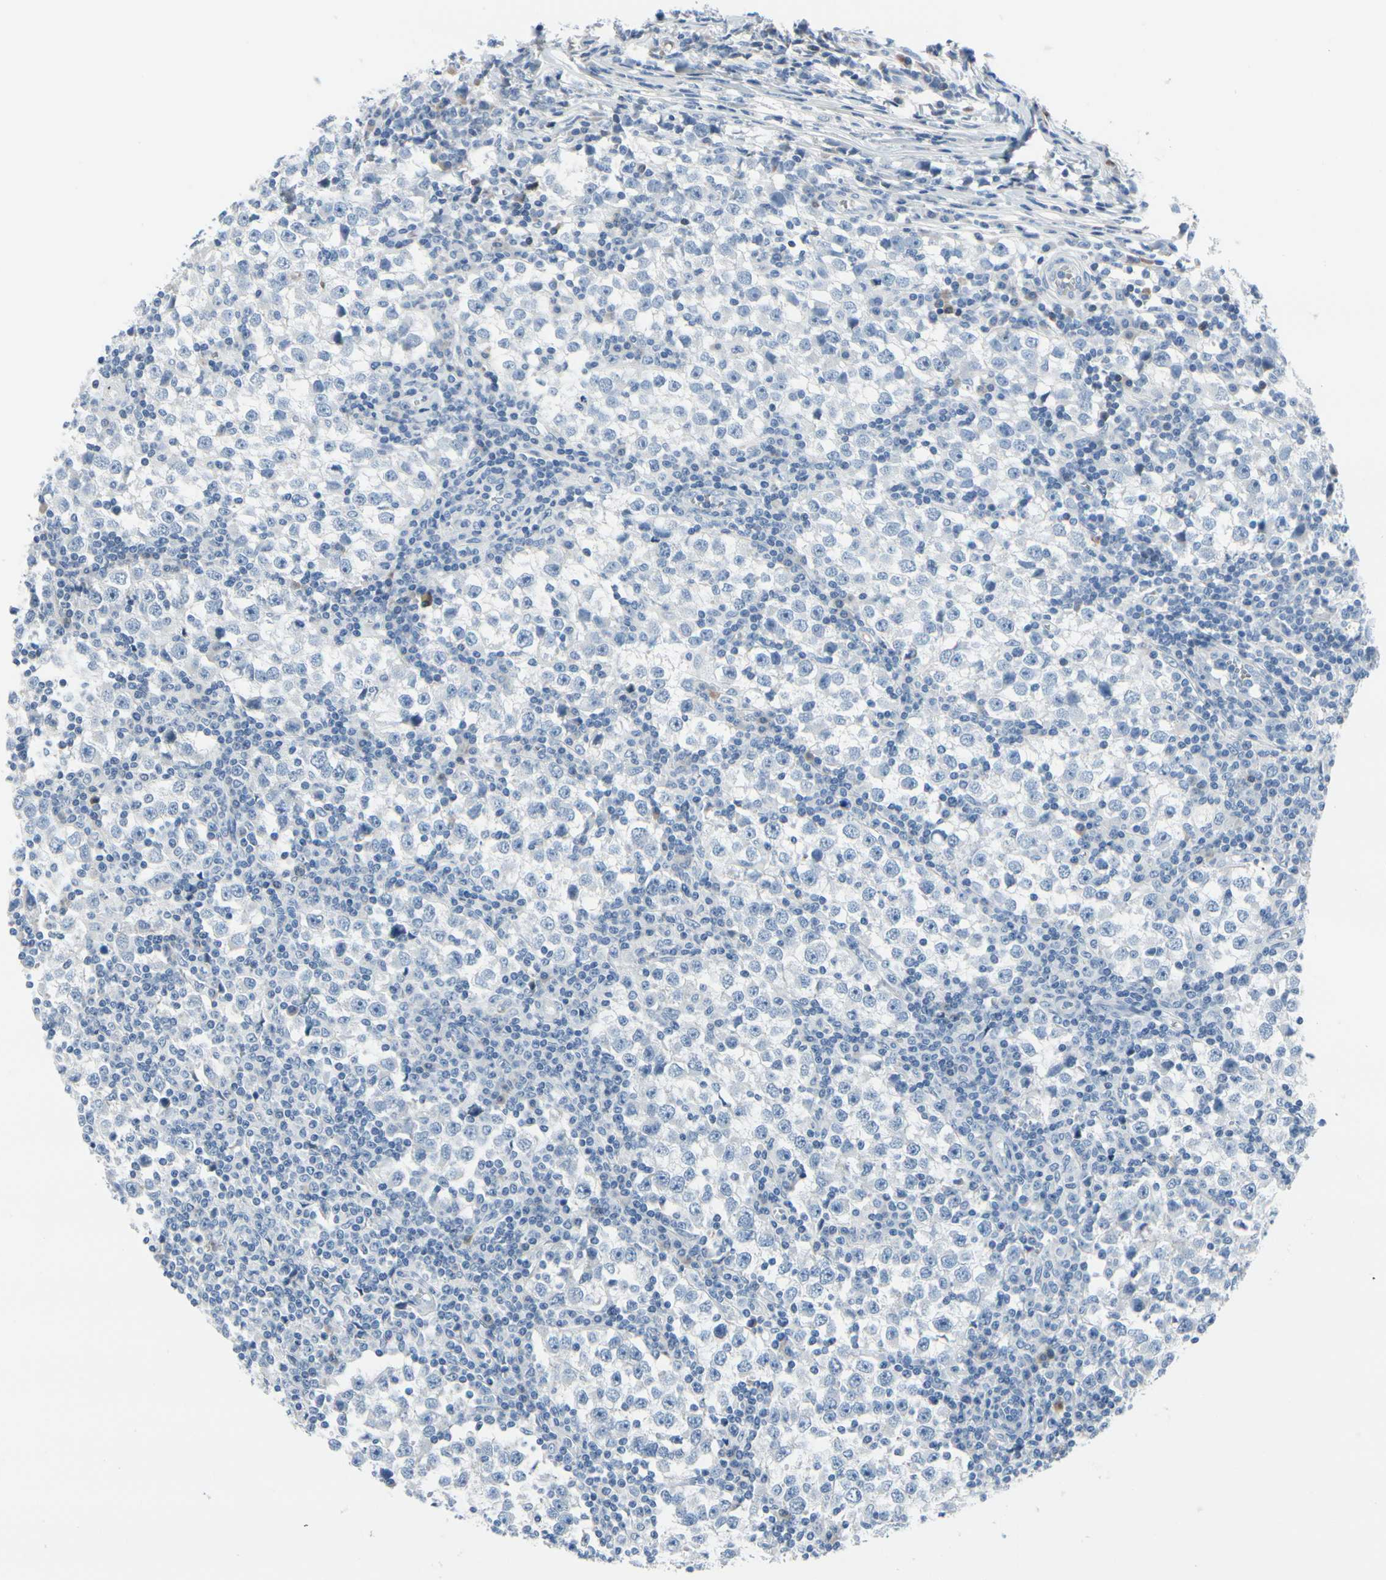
{"staining": {"intensity": "negative", "quantity": "none", "location": "none"}, "tissue": "testis cancer", "cell_type": "Tumor cells", "image_type": "cancer", "snomed": [{"axis": "morphology", "description": "Seminoma, NOS"}, {"axis": "topography", "description": "Testis"}], "caption": "A photomicrograph of testis cancer stained for a protein displays no brown staining in tumor cells.", "gene": "MUC5B", "patient": {"sex": "male", "age": 65}}